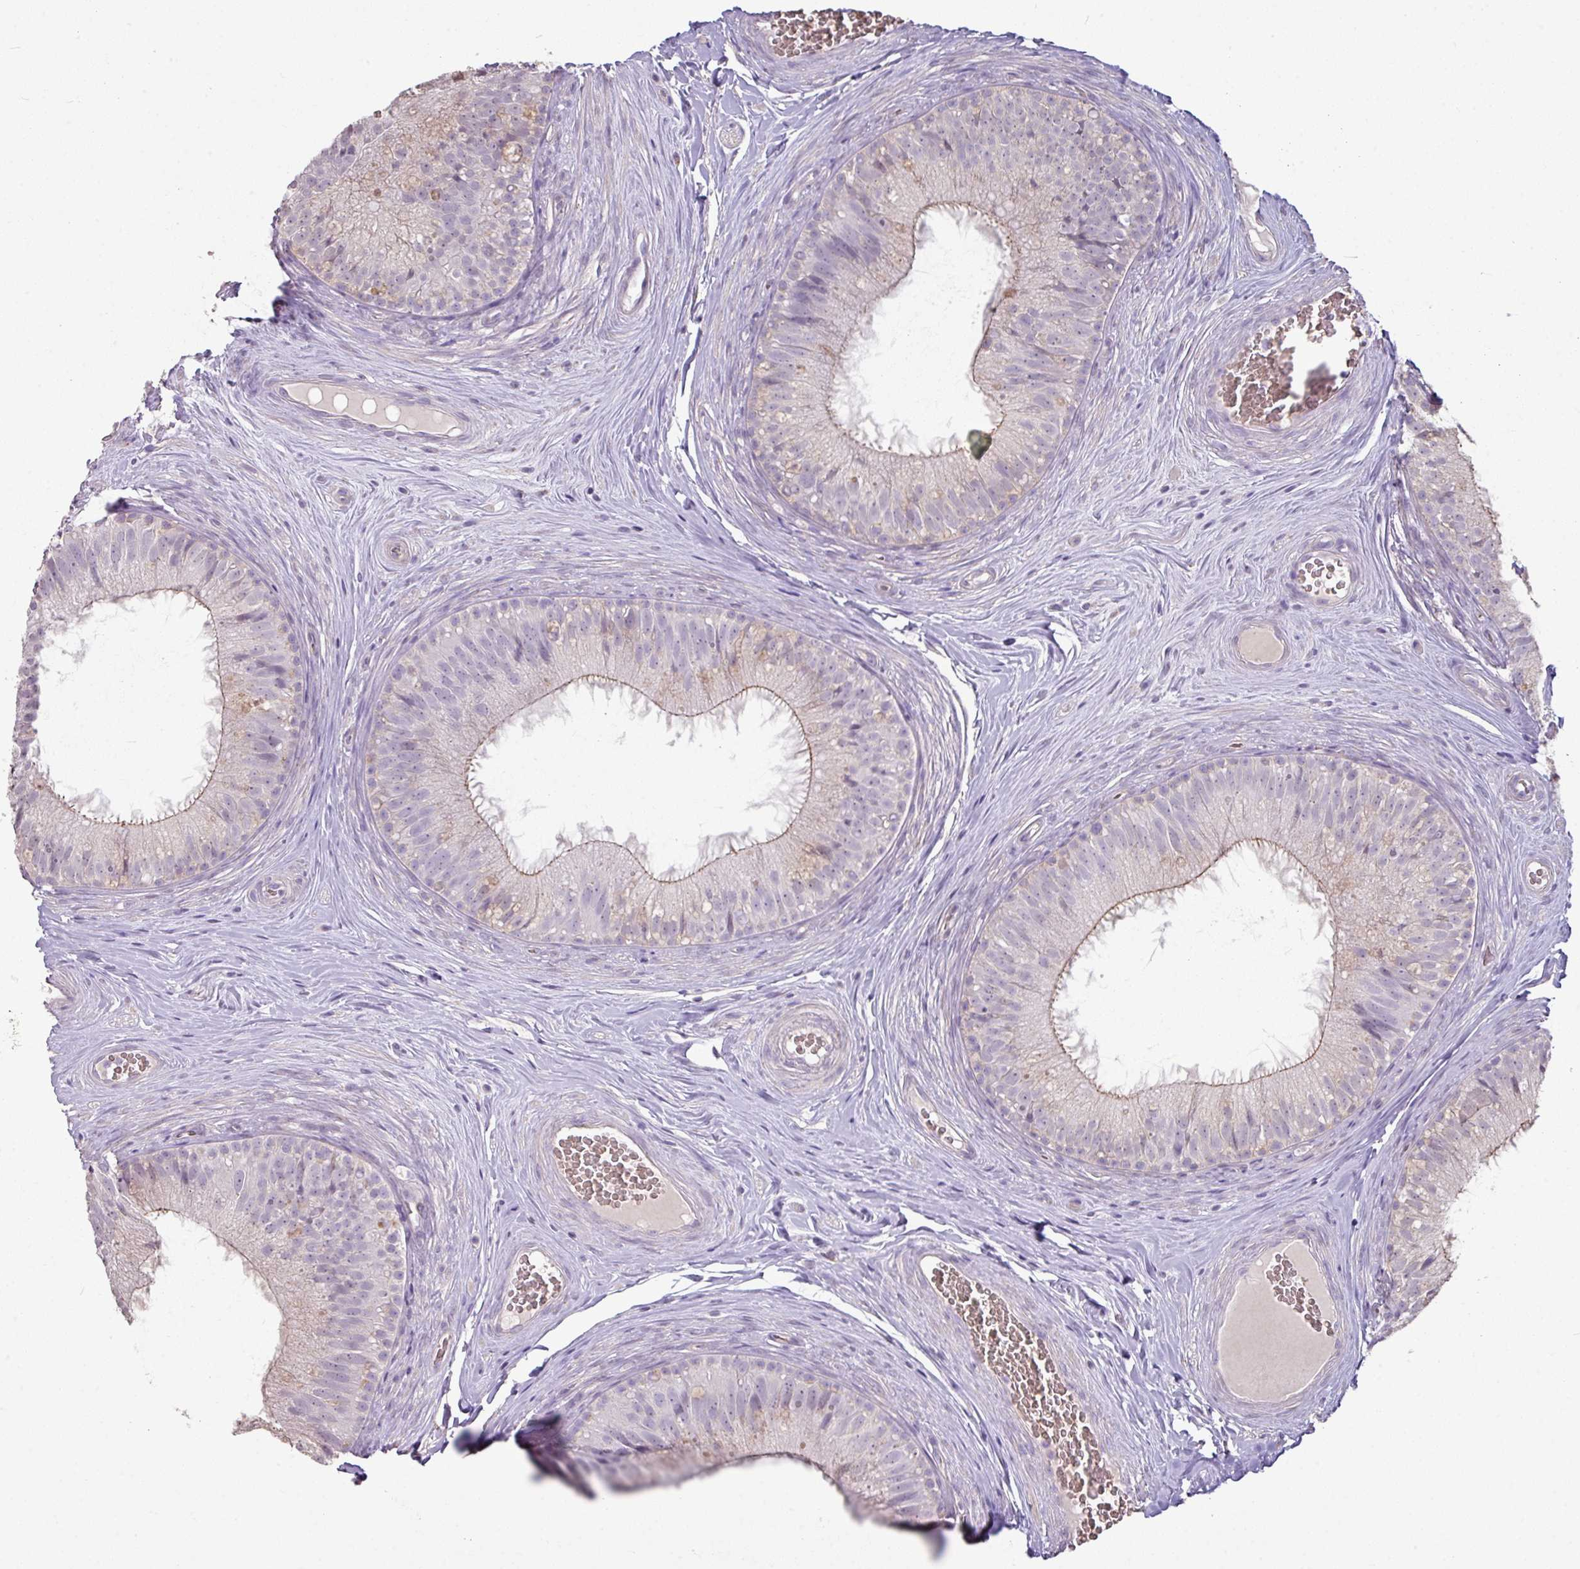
{"staining": {"intensity": "weak", "quantity": "<25%", "location": "cytoplasmic/membranous"}, "tissue": "epididymis", "cell_type": "Glandular cells", "image_type": "normal", "snomed": [{"axis": "morphology", "description": "Normal tissue, NOS"}, {"axis": "topography", "description": "Epididymis"}], "caption": "DAB (3,3'-diaminobenzidine) immunohistochemical staining of normal human epididymis exhibits no significant expression in glandular cells. (Brightfield microscopy of DAB immunohistochemistry at high magnification).", "gene": "NHSL2", "patient": {"sex": "male", "age": 34}}